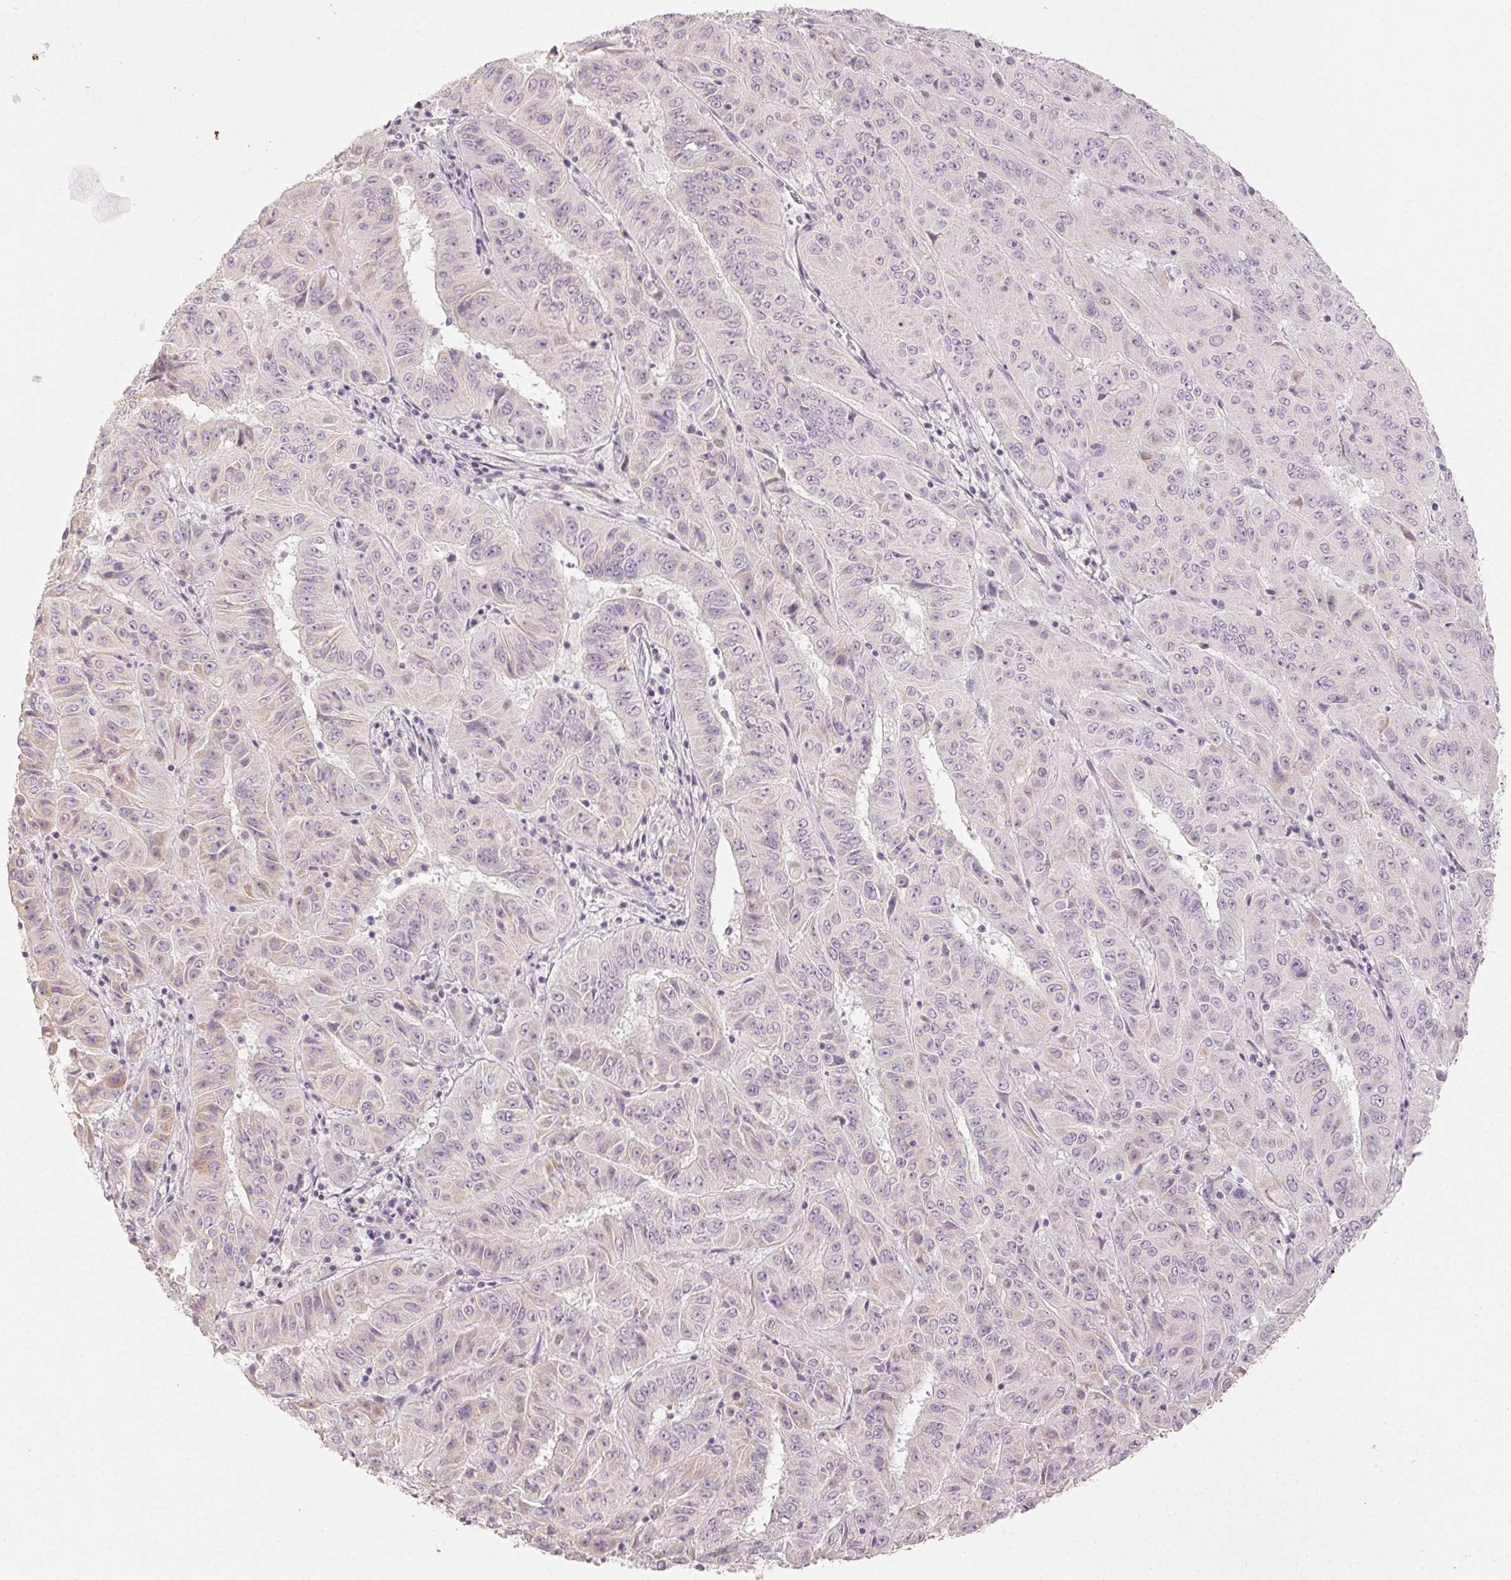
{"staining": {"intensity": "negative", "quantity": "none", "location": "none"}, "tissue": "pancreatic cancer", "cell_type": "Tumor cells", "image_type": "cancer", "snomed": [{"axis": "morphology", "description": "Adenocarcinoma, NOS"}, {"axis": "topography", "description": "Pancreas"}], "caption": "The immunohistochemistry (IHC) histopathology image has no significant staining in tumor cells of pancreatic cancer tissue.", "gene": "LVRN", "patient": {"sex": "male", "age": 63}}